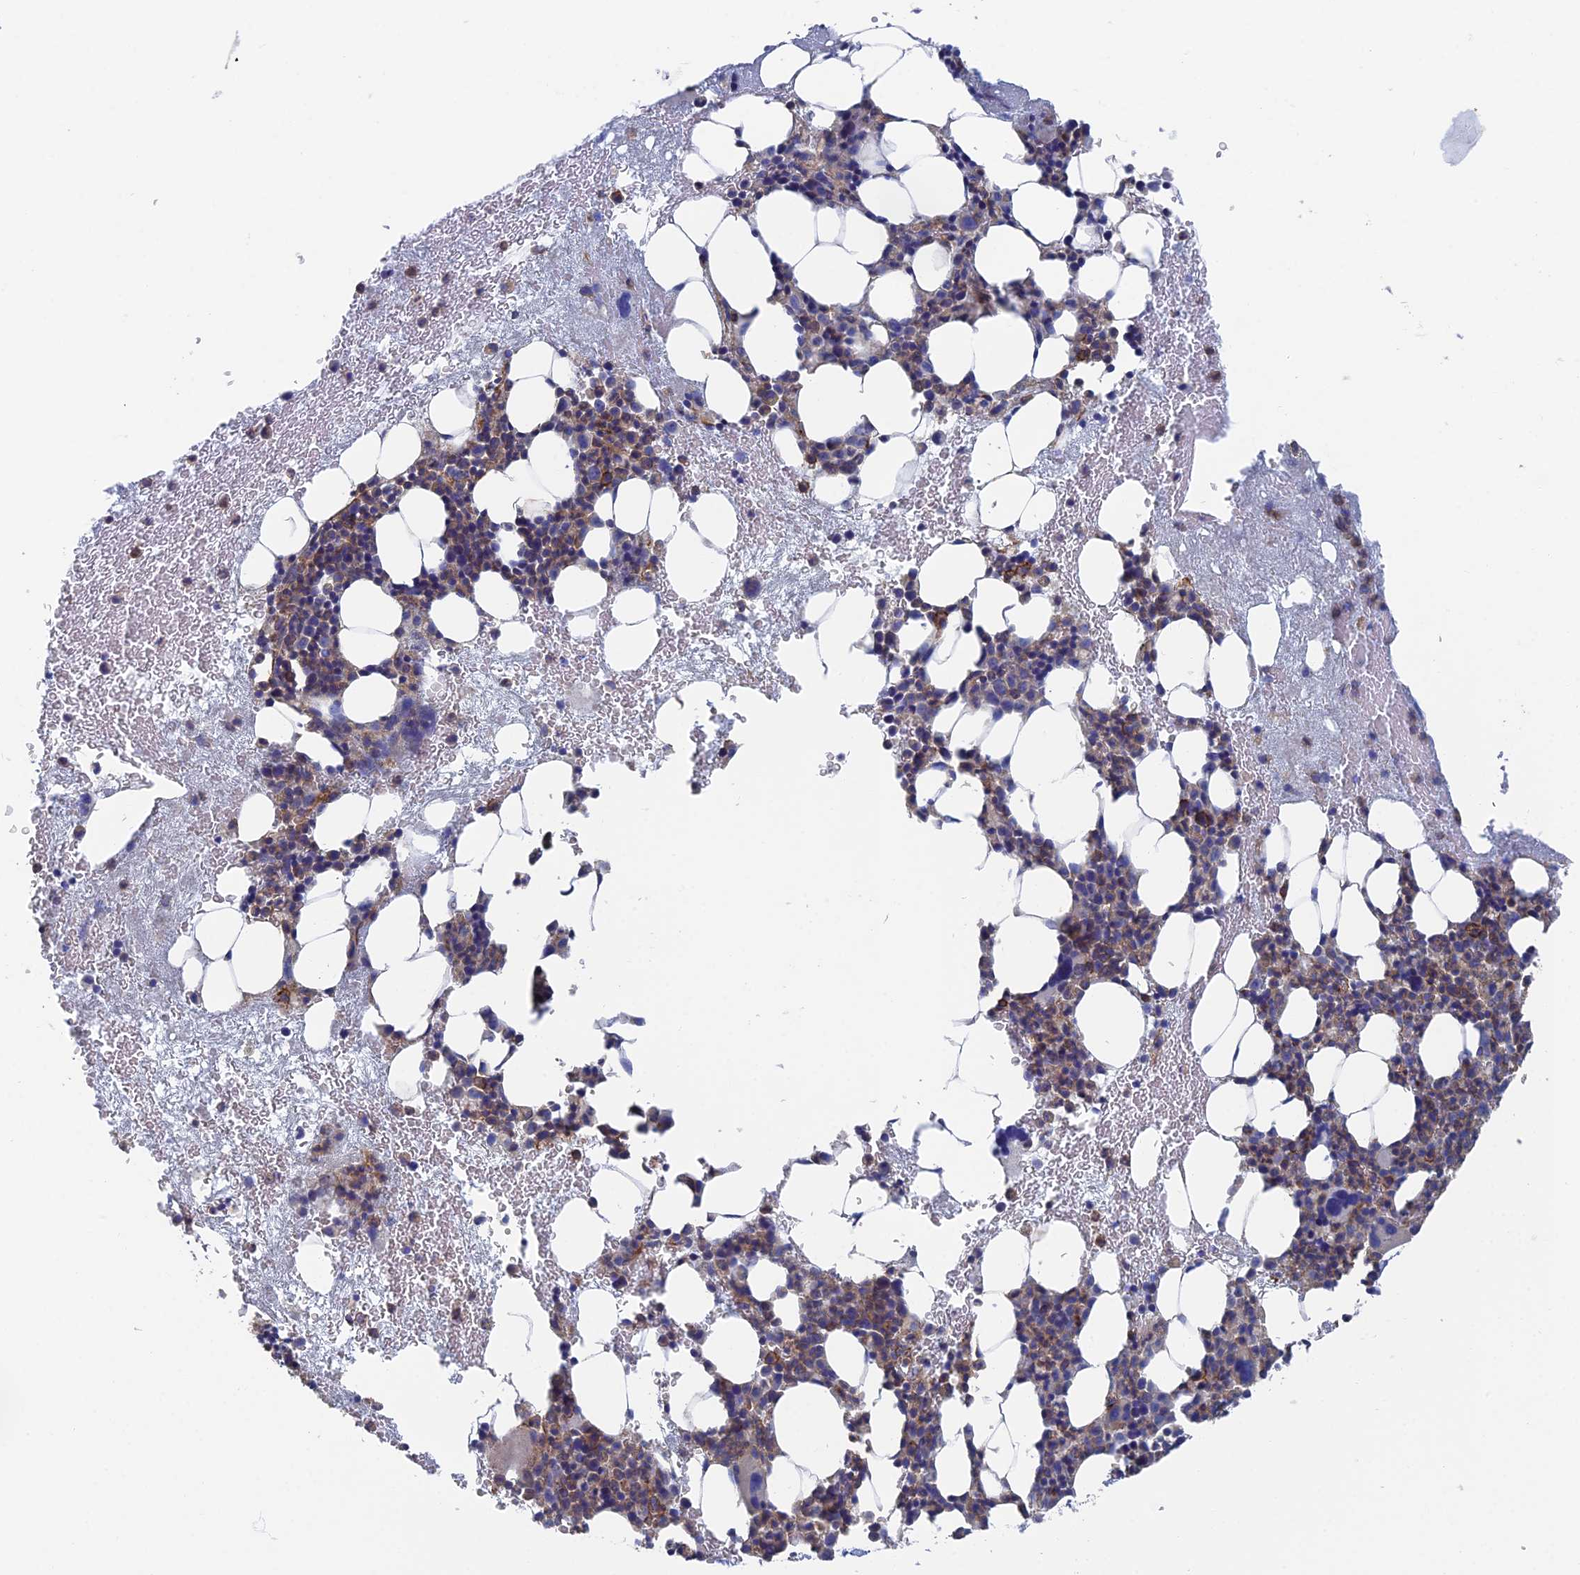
{"staining": {"intensity": "weak", "quantity": "<25%", "location": "cytoplasmic/membranous"}, "tissue": "bone marrow", "cell_type": "Hematopoietic cells", "image_type": "normal", "snomed": [{"axis": "morphology", "description": "Normal tissue, NOS"}, {"axis": "topography", "description": "Bone marrow"}], "caption": "High power microscopy micrograph of an immunohistochemistry (IHC) micrograph of benign bone marrow, revealing no significant positivity in hematopoietic cells.", "gene": "SNX11", "patient": {"sex": "female", "age": 37}}